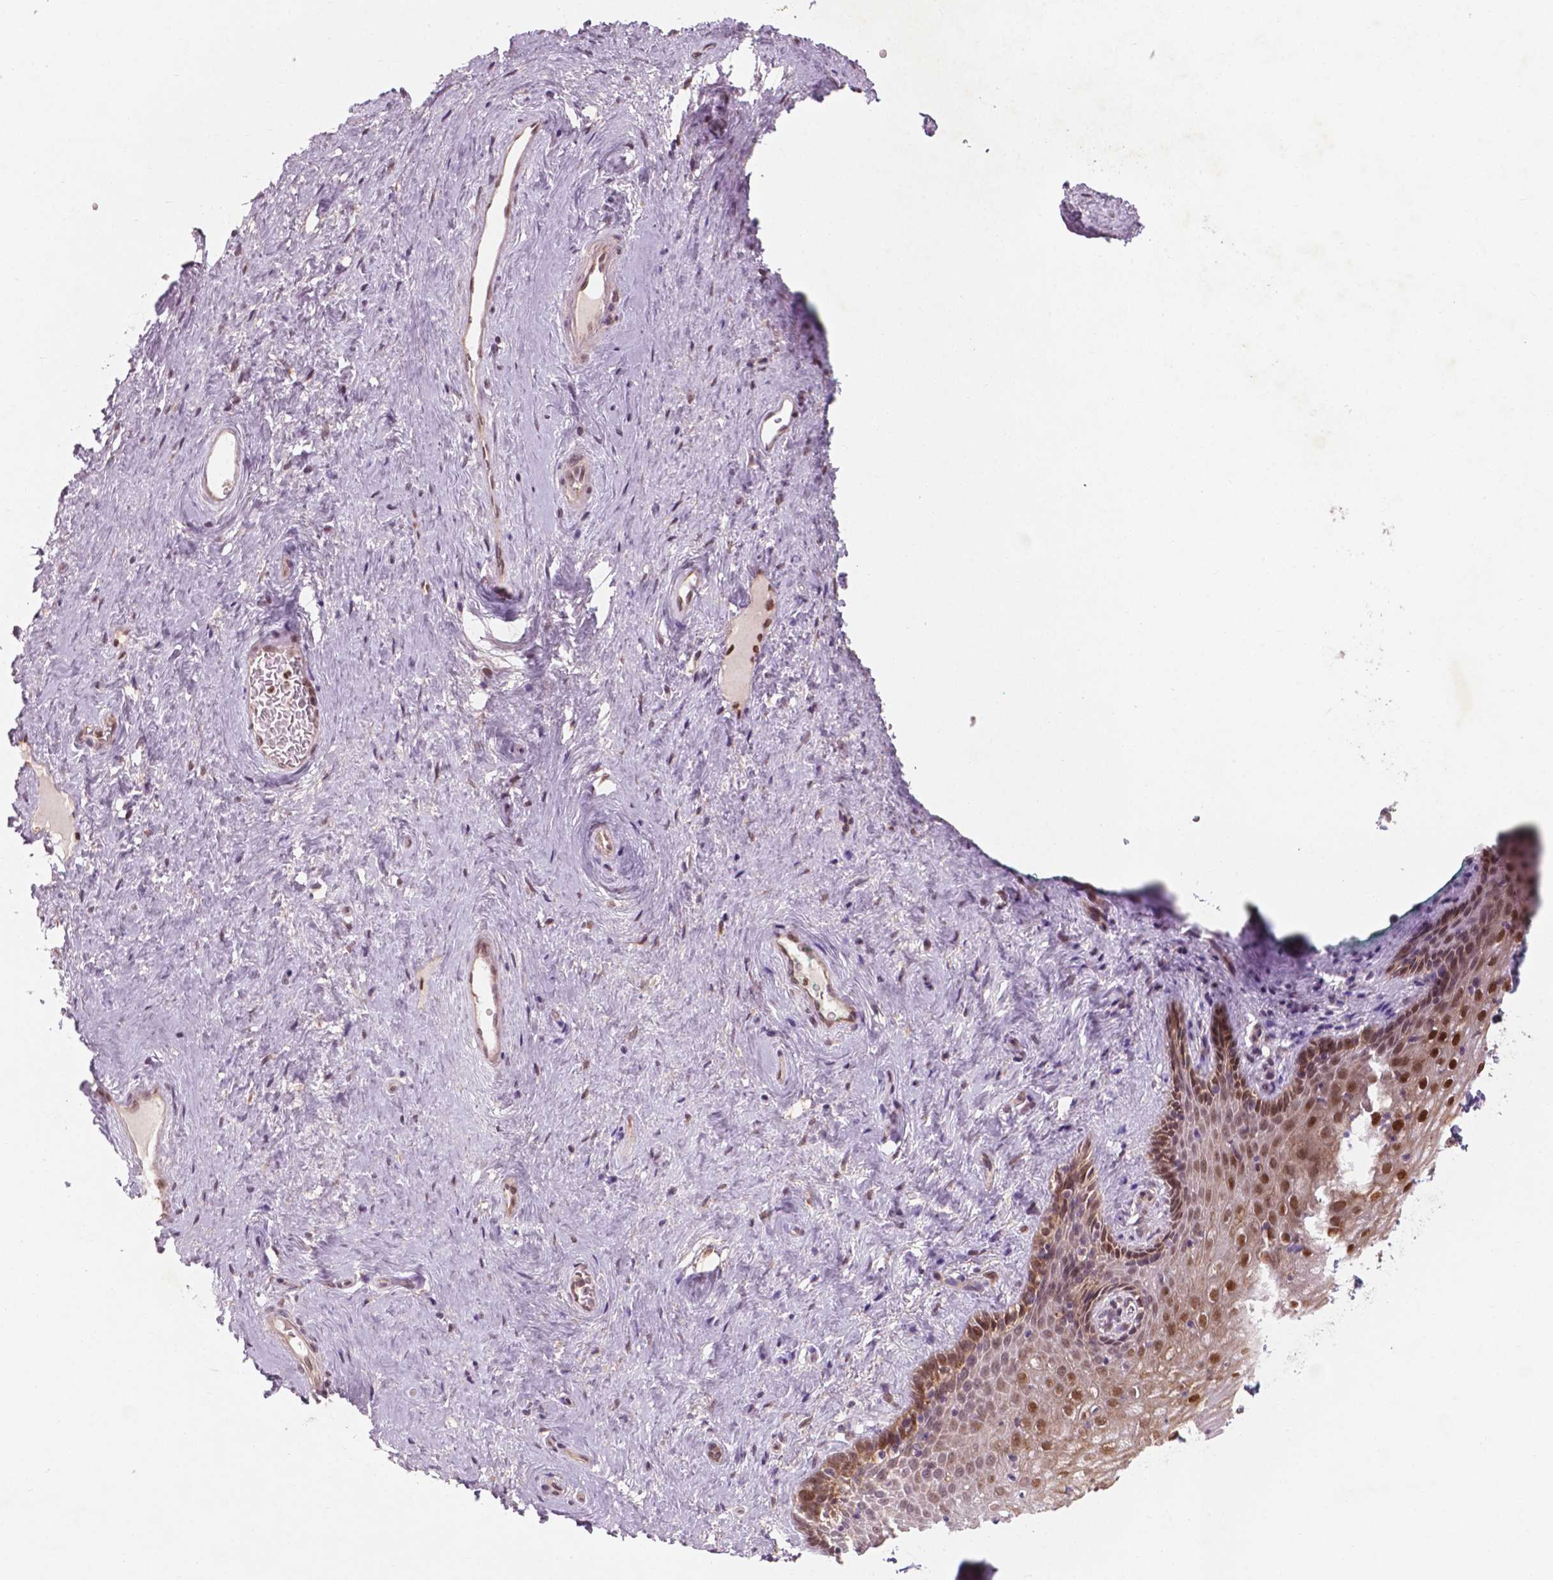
{"staining": {"intensity": "moderate", "quantity": ">75%", "location": "nuclear"}, "tissue": "vagina", "cell_type": "Squamous epithelial cells", "image_type": "normal", "snomed": [{"axis": "morphology", "description": "Normal tissue, NOS"}, {"axis": "topography", "description": "Vagina"}], "caption": "Immunohistochemical staining of normal human vagina shows medium levels of moderate nuclear staining in approximately >75% of squamous epithelial cells.", "gene": "NFAT5", "patient": {"sex": "female", "age": 45}}